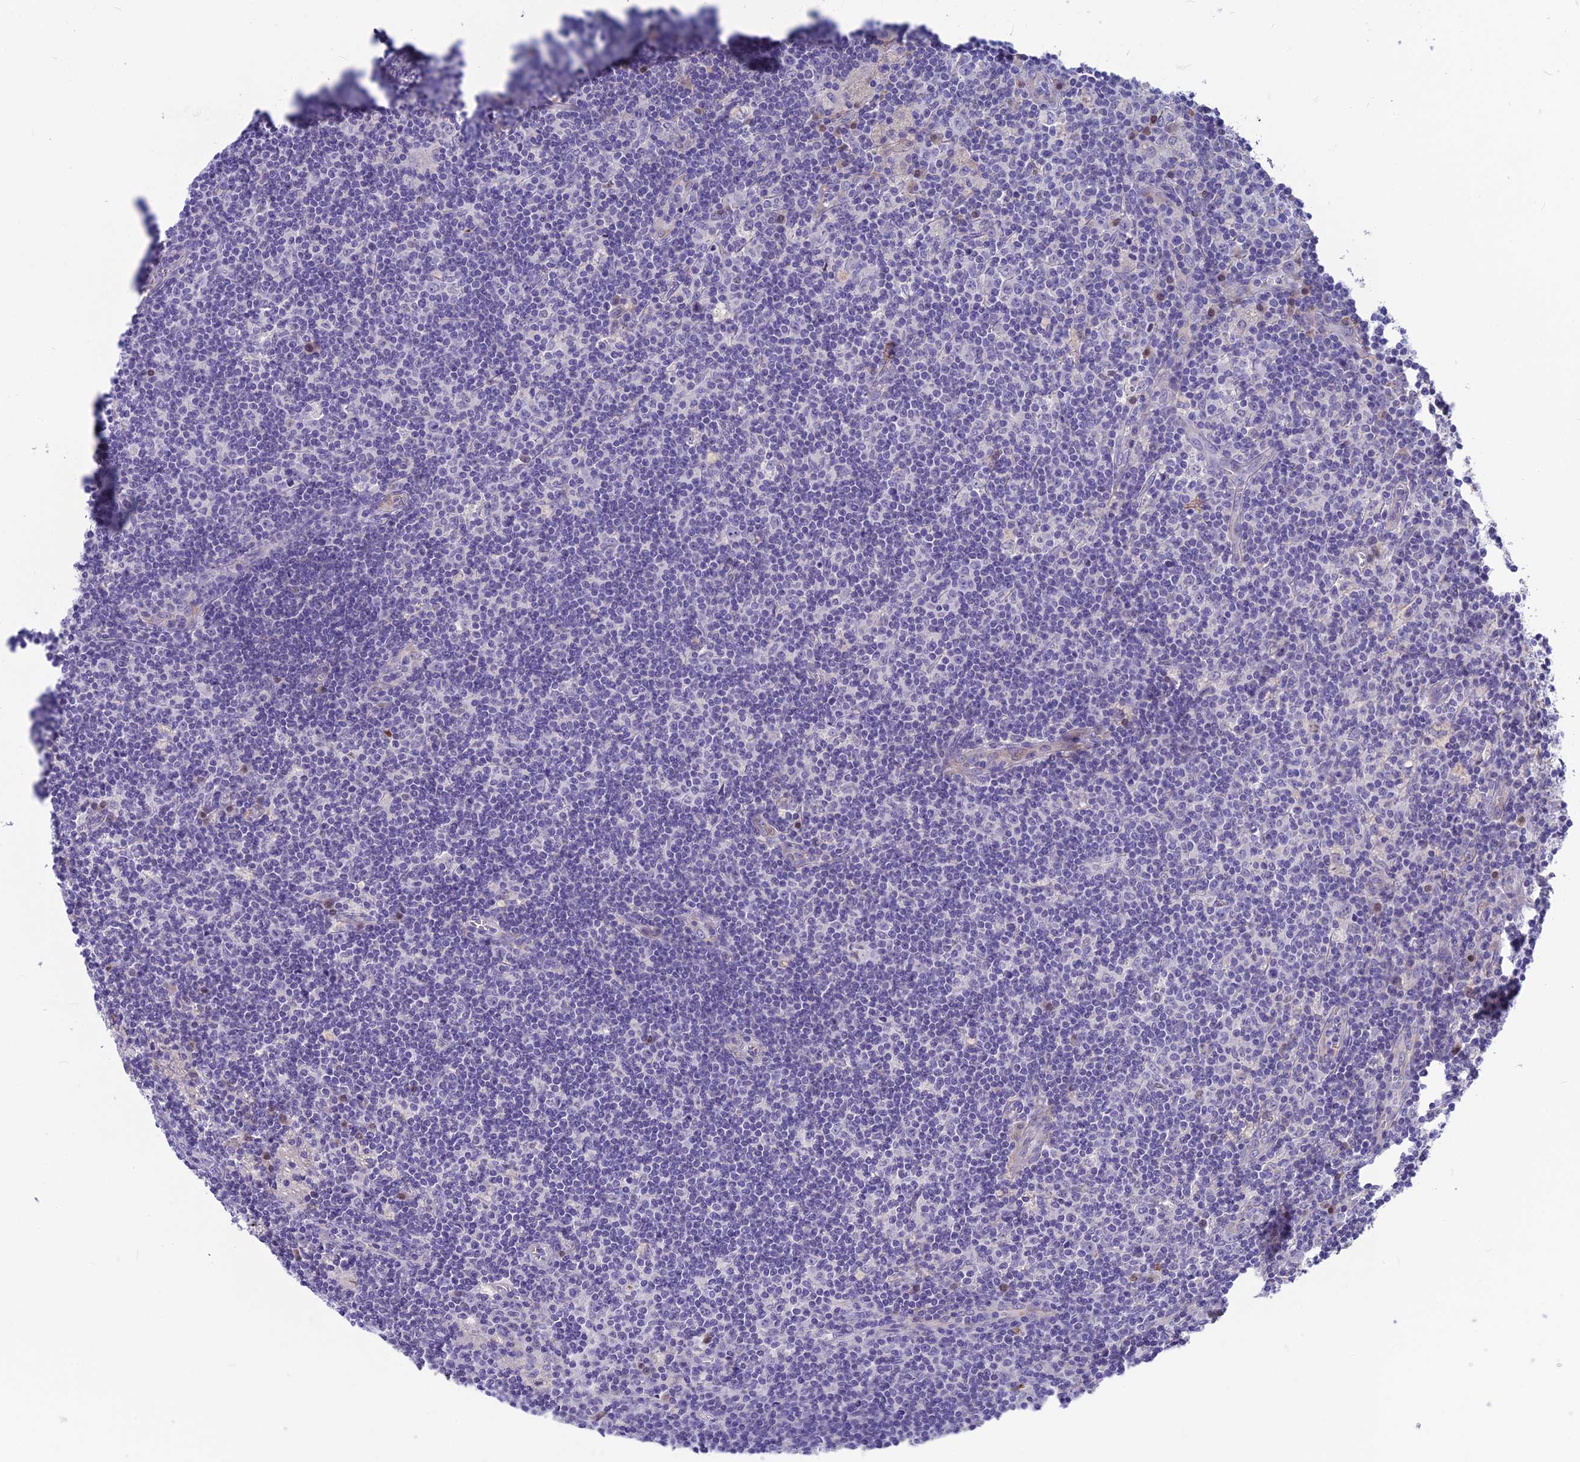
{"staining": {"intensity": "negative", "quantity": "none", "location": "none"}, "tissue": "lymph node", "cell_type": "Germinal center cells", "image_type": "normal", "snomed": [{"axis": "morphology", "description": "Normal tissue, NOS"}, {"axis": "topography", "description": "Lymph node"}], "caption": "Lymph node was stained to show a protein in brown. There is no significant expression in germinal center cells. (DAB (3,3'-diaminobenzidine) immunohistochemistry visualized using brightfield microscopy, high magnification).", "gene": "SNTN", "patient": {"sex": "male", "age": 58}}